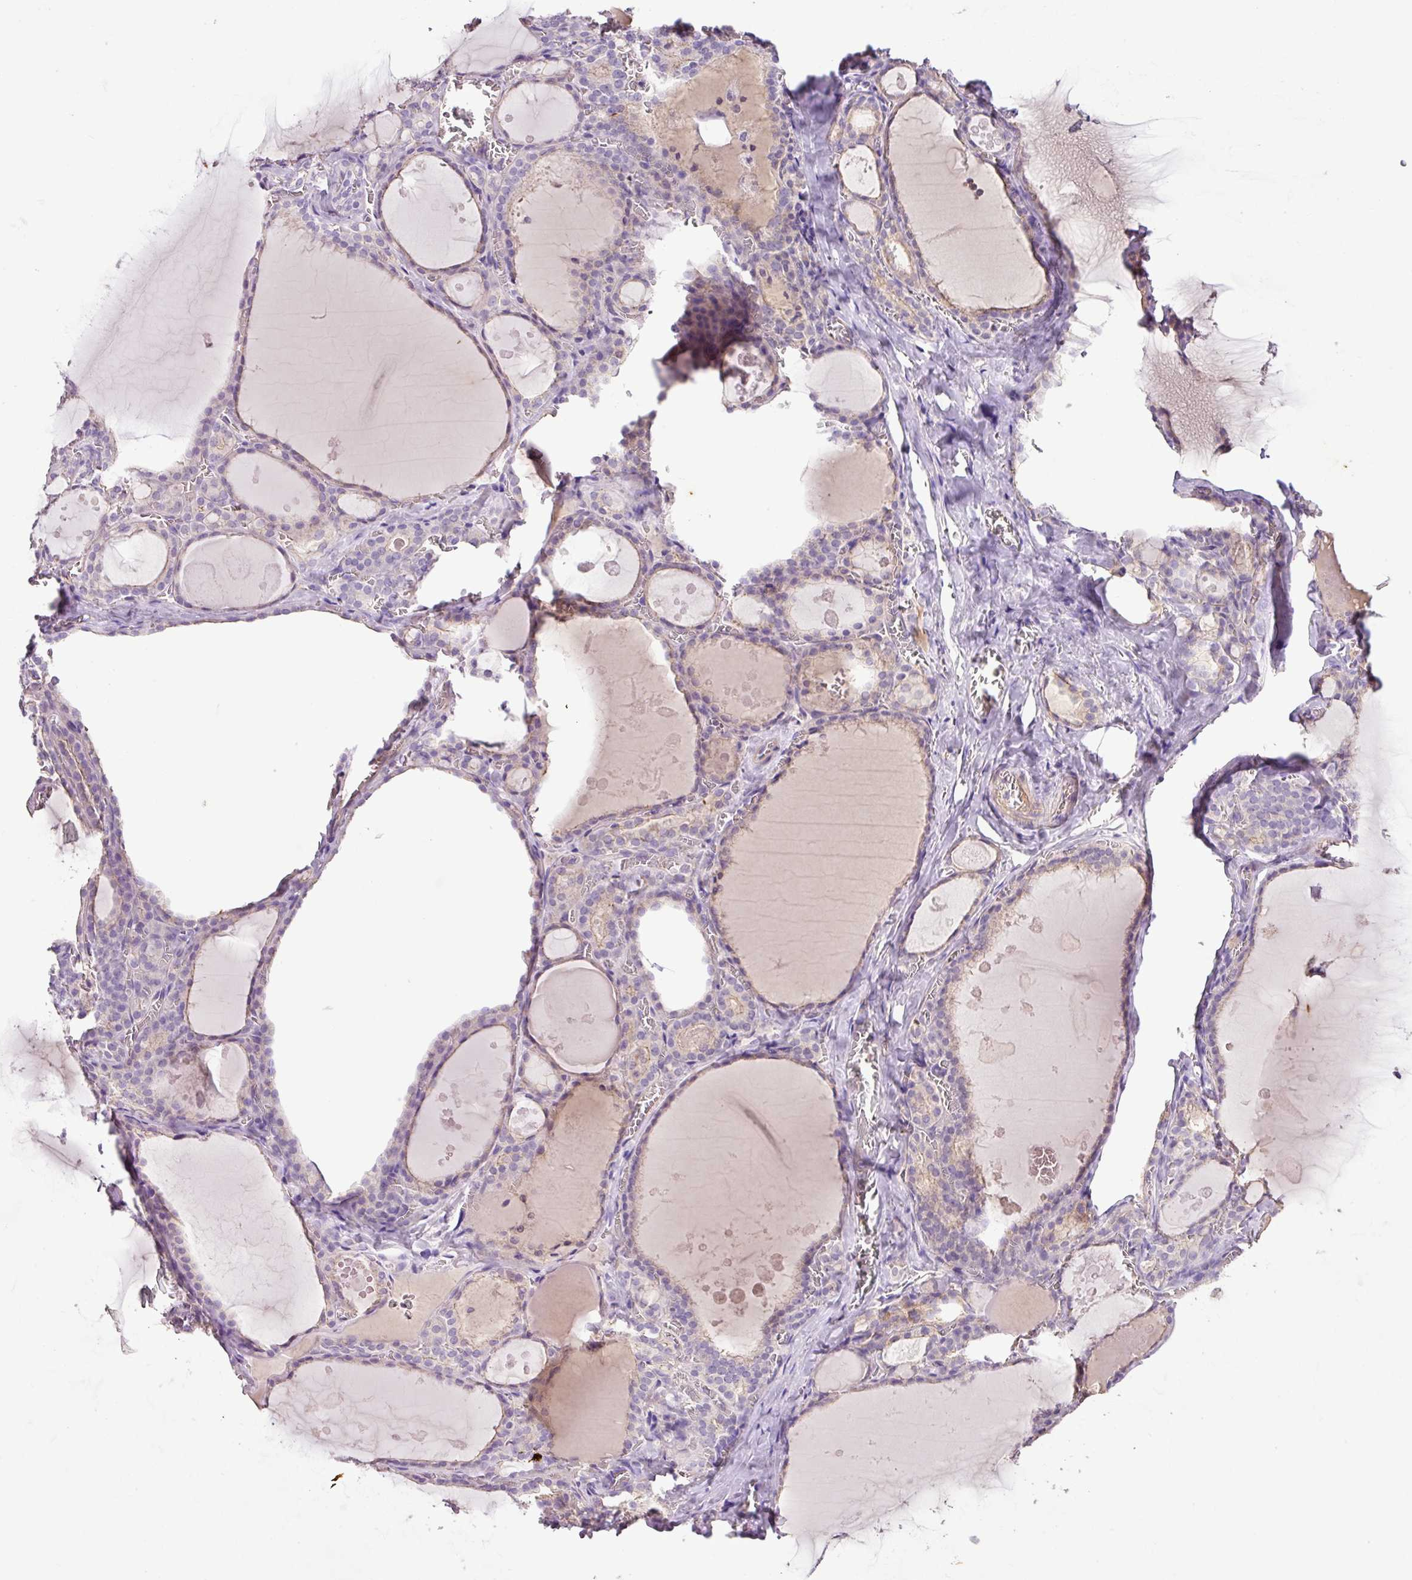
{"staining": {"intensity": "negative", "quantity": "none", "location": "none"}, "tissue": "thyroid gland", "cell_type": "Glandular cells", "image_type": "normal", "snomed": [{"axis": "morphology", "description": "Normal tissue, NOS"}, {"axis": "topography", "description": "Thyroid gland"}], "caption": "This is an immunohistochemistry micrograph of benign thyroid gland. There is no positivity in glandular cells.", "gene": "AGR3", "patient": {"sex": "male", "age": 56}}